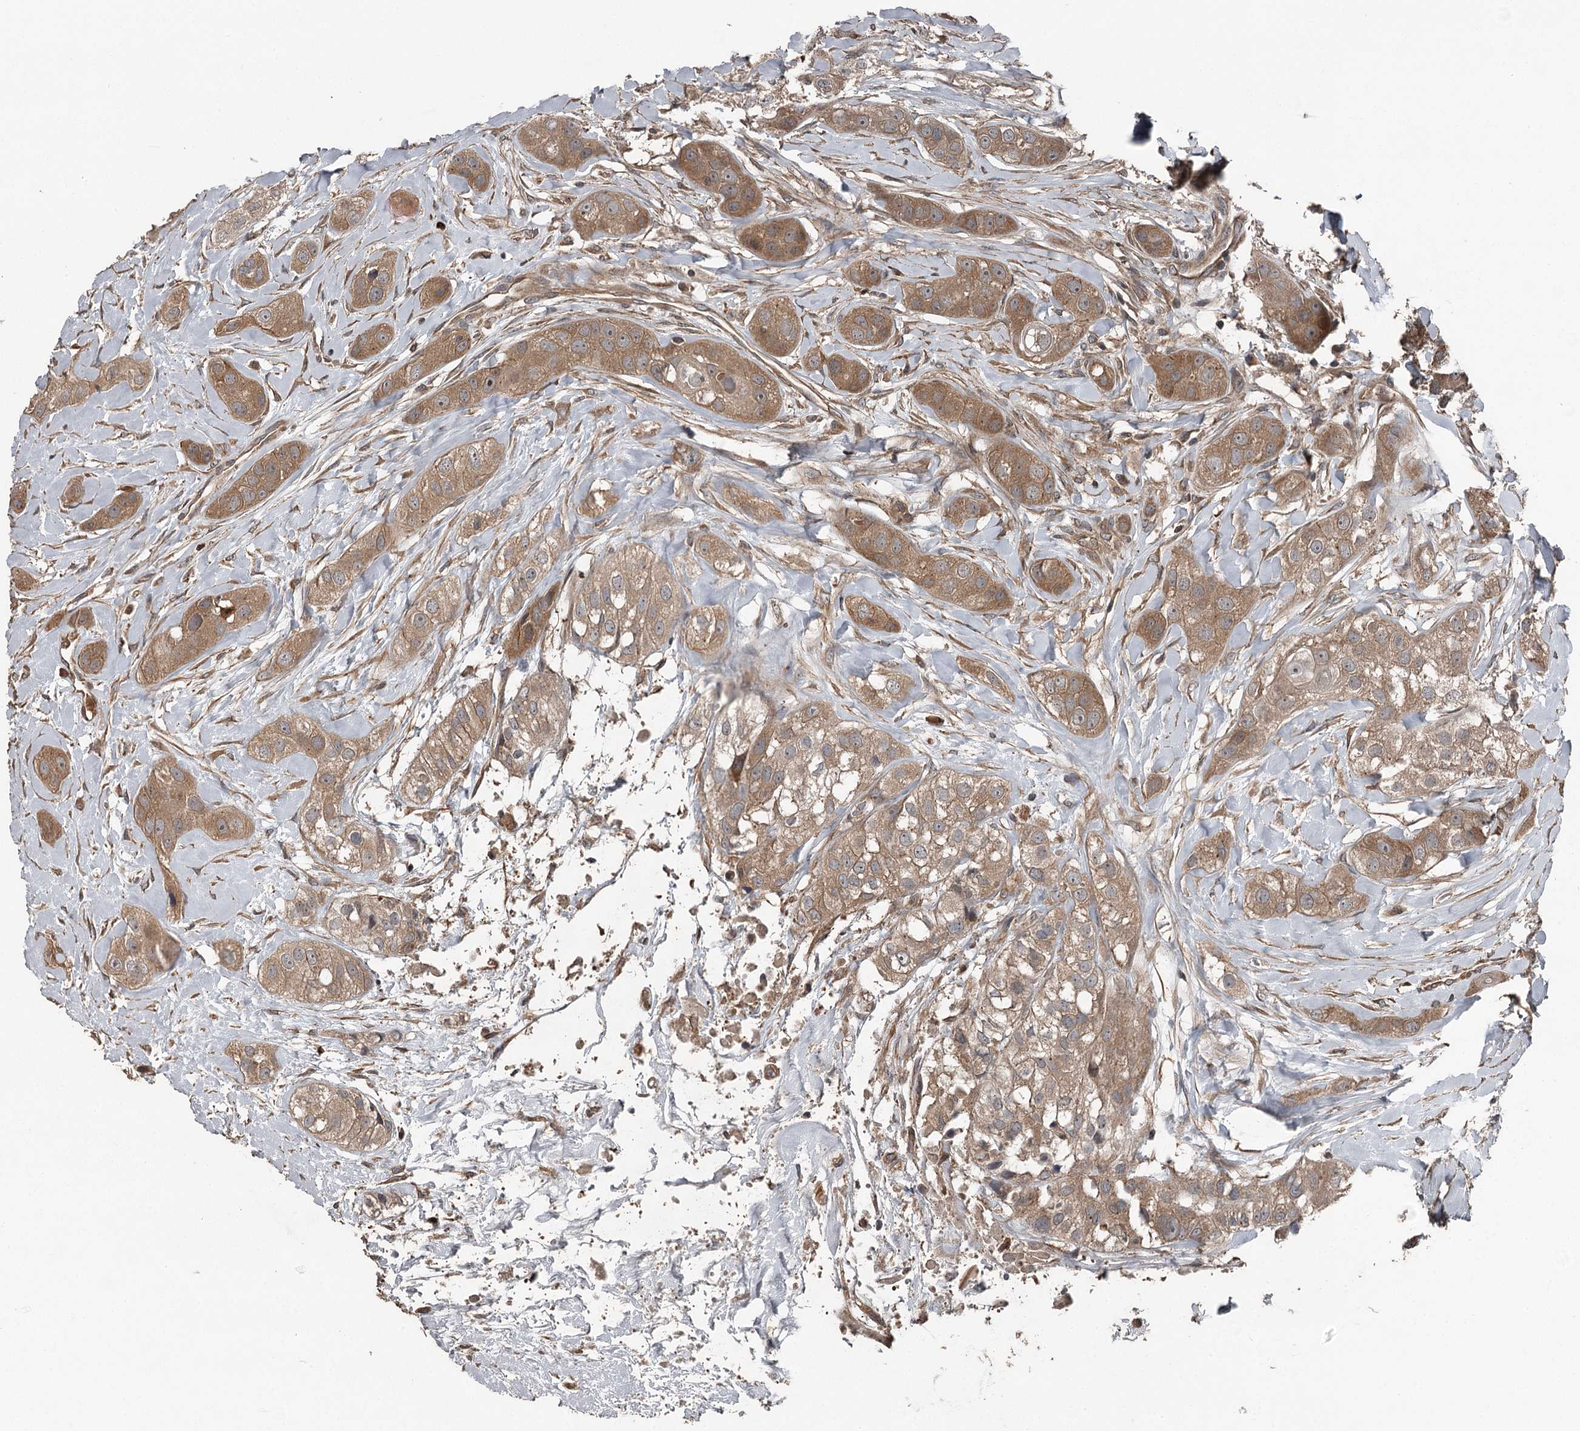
{"staining": {"intensity": "moderate", "quantity": ">75%", "location": "cytoplasmic/membranous"}, "tissue": "head and neck cancer", "cell_type": "Tumor cells", "image_type": "cancer", "snomed": [{"axis": "morphology", "description": "Normal tissue, NOS"}, {"axis": "morphology", "description": "Squamous cell carcinoma, NOS"}, {"axis": "topography", "description": "Skeletal muscle"}, {"axis": "topography", "description": "Head-Neck"}], "caption": "A medium amount of moderate cytoplasmic/membranous staining is seen in approximately >75% of tumor cells in head and neck cancer (squamous cell carcinoma) tissue. (Brightfield microscopy of DAB IHC at high magnification).", "gene": "RAB21", "patient": {"sex": "male", "age": 51}}